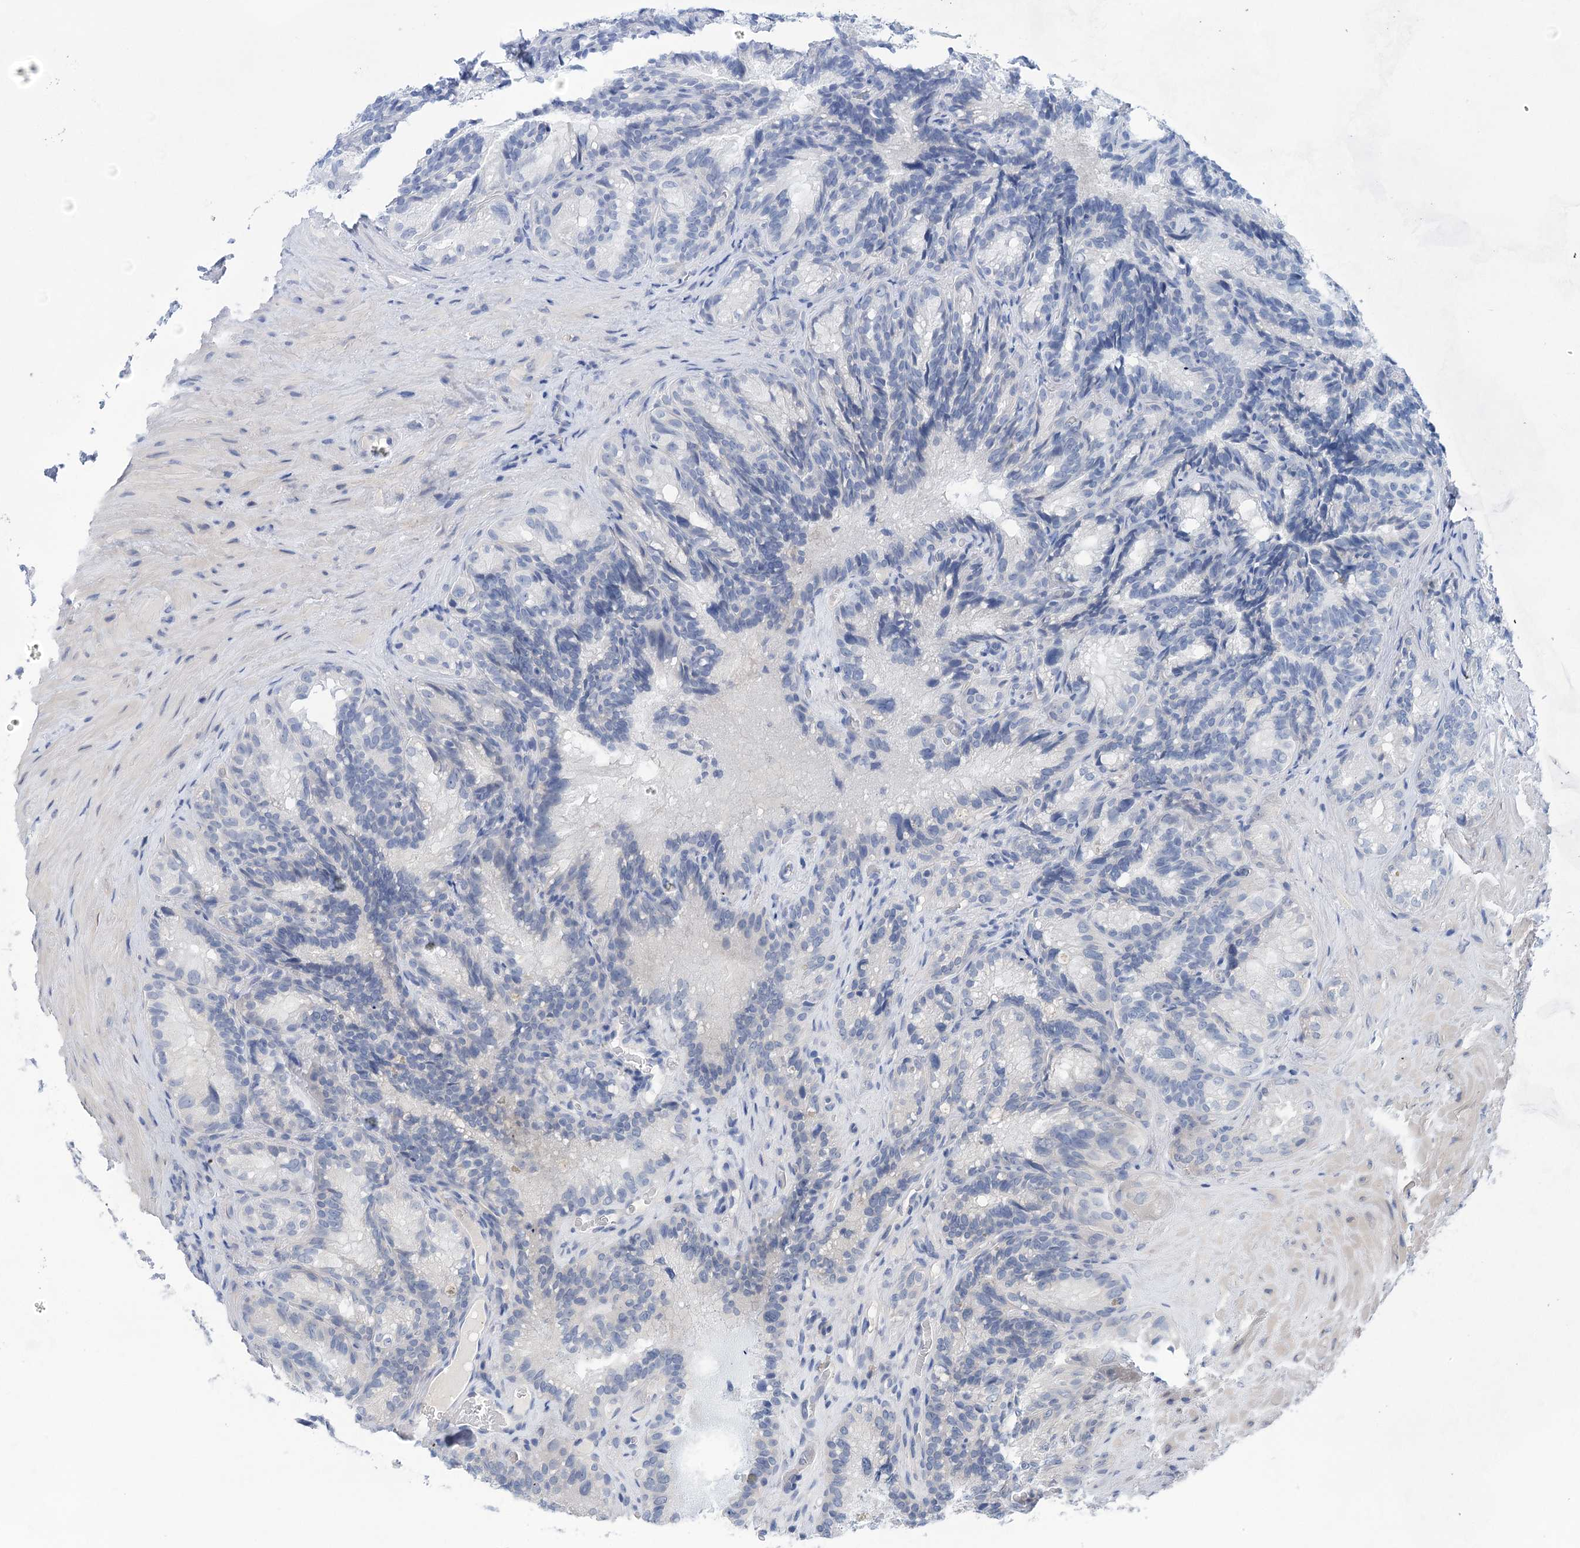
{"staining": {"intensity": "negative", "quantity": "none", "location": "none"}, "tissue": "seminal vesicle", "cell_type": "Glandular cells", "image_type": "normal", "snomed": [{"axis": "morphology", "description": "Normal tissue, NOS"}, {"axis": "topography", "description": "Seminal veicle"}], "caption": "Benign seminal vesicle was stained to show a protein in brown. There is no significant expression in glandular cells. (Brightfield microscopy of DAB immunohistochemistry (IHC) at high magnification).", "gene": "LALBA", "patient": {"sex": "male", "age": 60}}